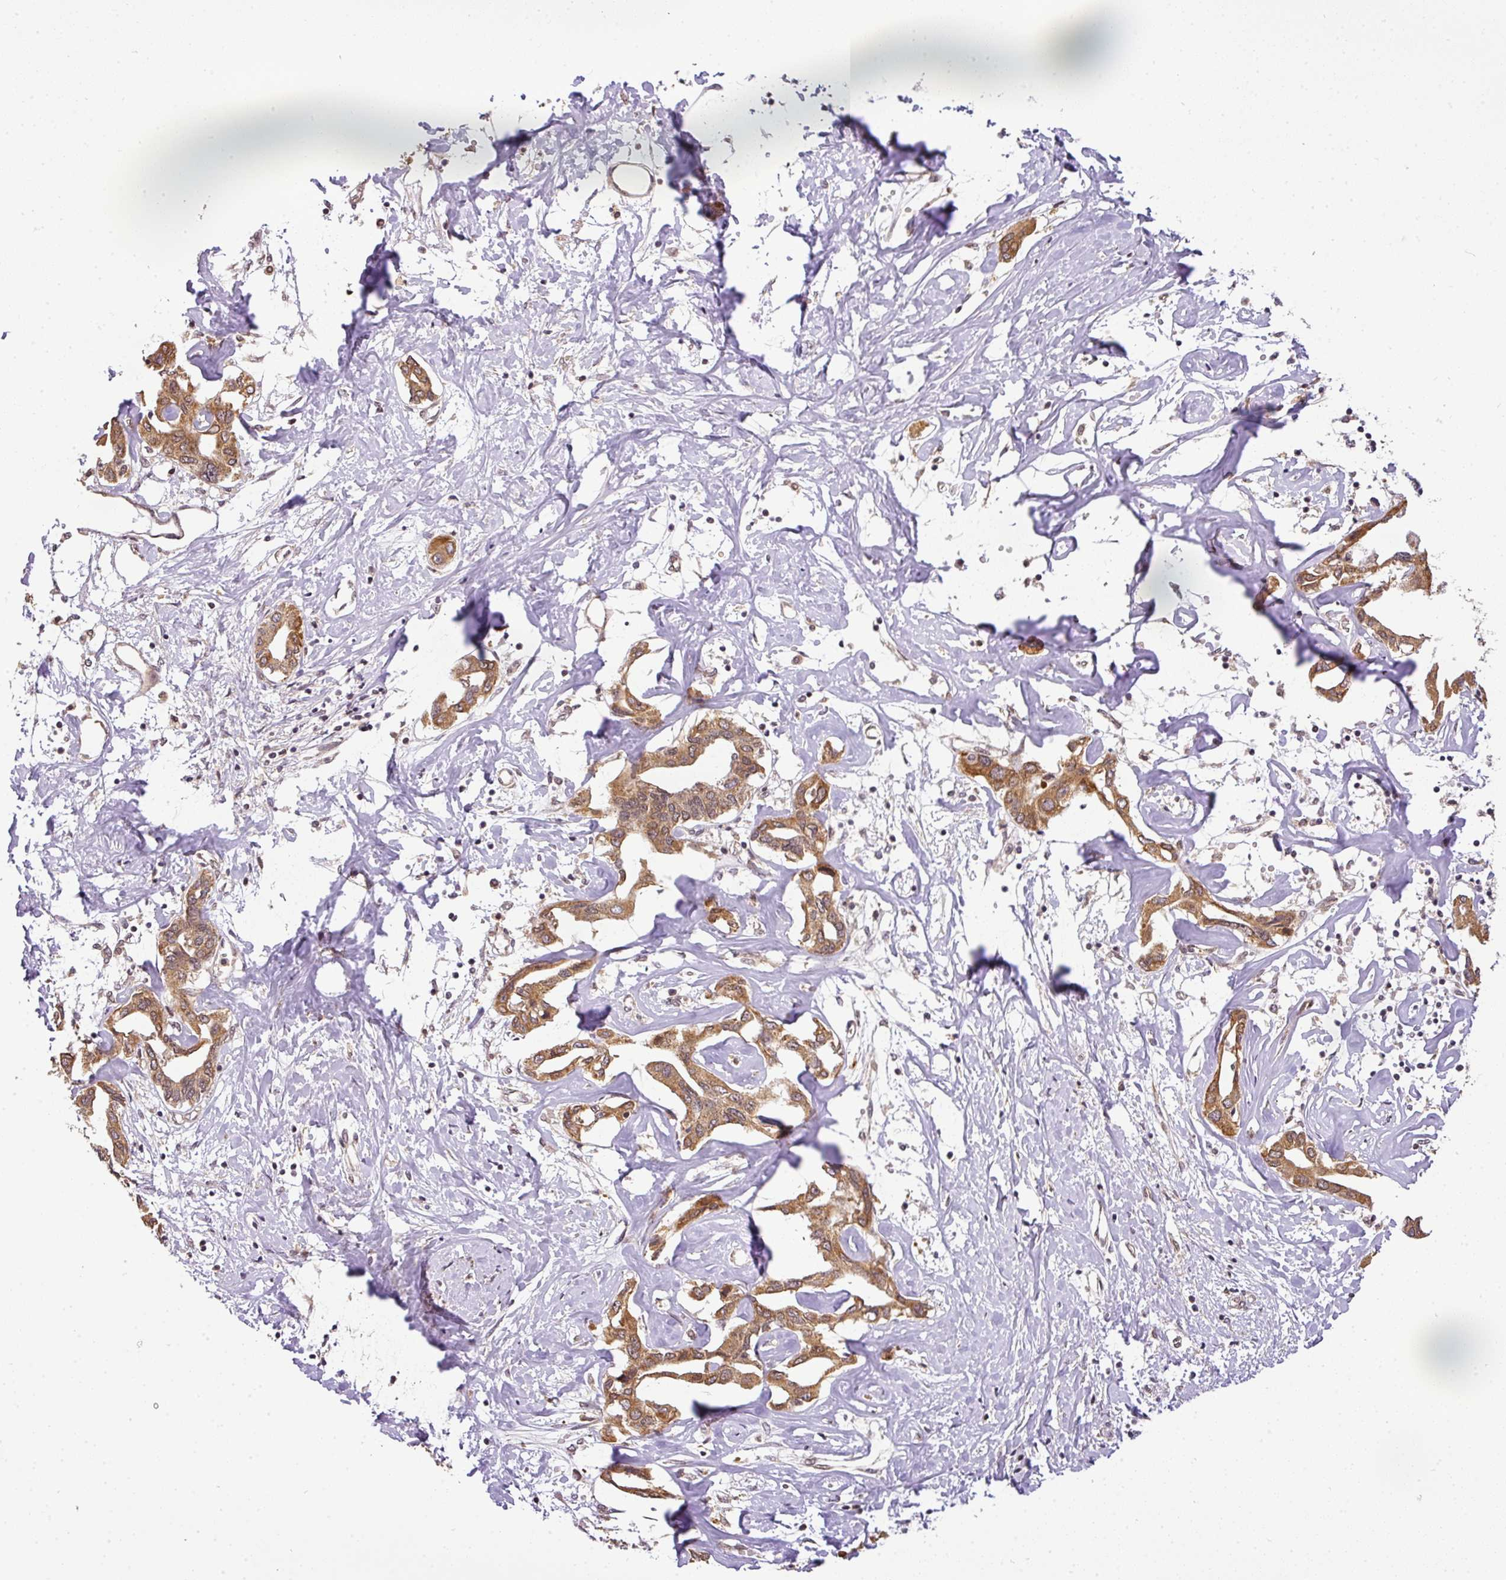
{"staining": {"intensity": "moderate", "quantity": ">75%", "location": "cytoplasmic/membranous,nuclear"}, "tissue": "liver cancer", "cell_type": "Tumor cells", "image_type": "cancer", "snomed": [{"axis": "morphology", "description": "Cholangiocarcinoma"}, {"axis": "topography", "description": "Liver"}], "caption": "Immunohistochemical staining of cholangiocarcinoma (liver) shows medium levels of moderate cytoplasmic/membranous and nuclear expression in approximately >75% of tumor cells.", "gene": "C1orf226", "patient": {"sex": "male", "age": 59}}